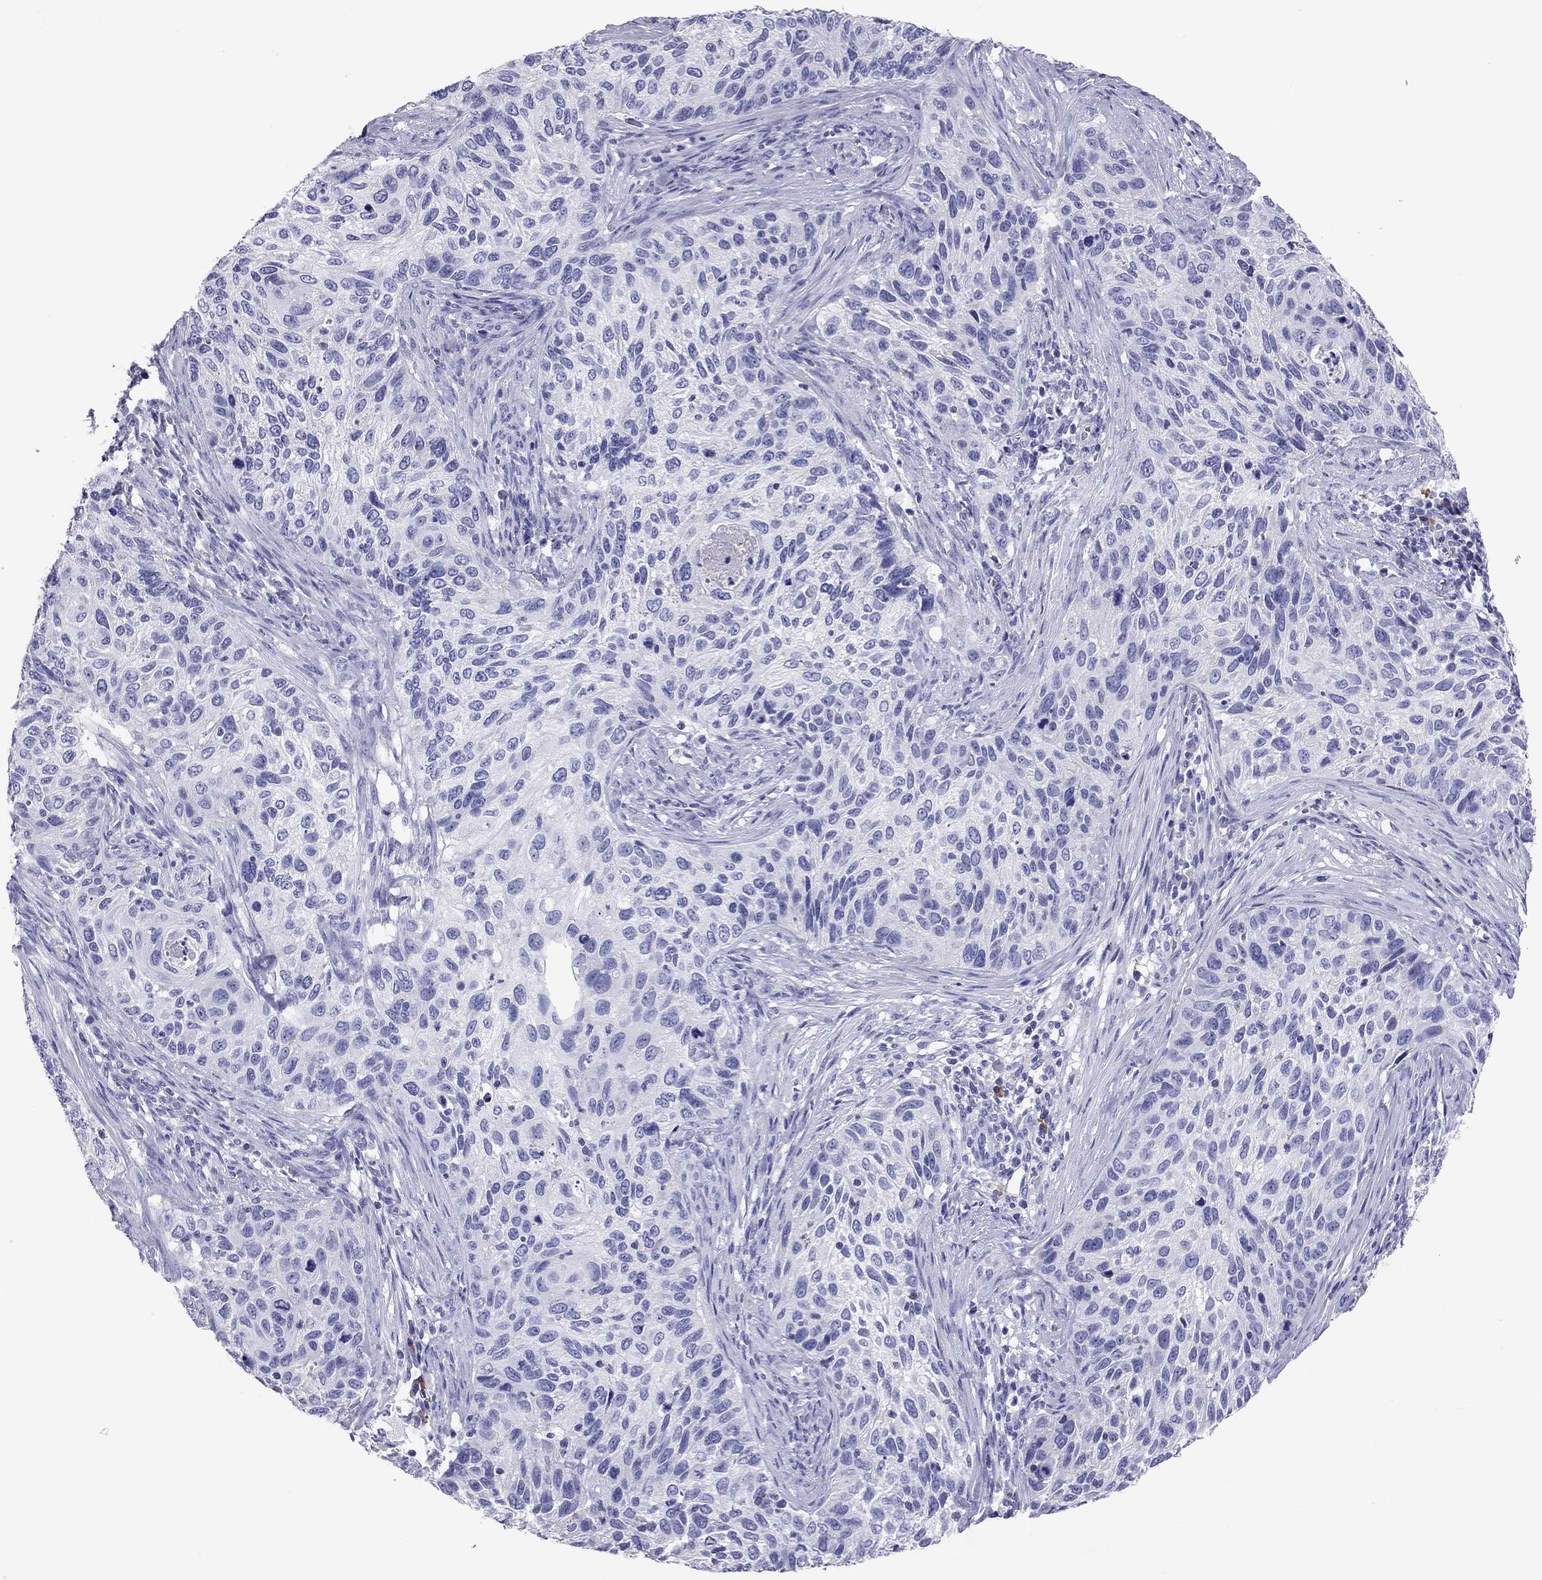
{"staining": {"intensity": "negative", "quantity": "none", "location": "none"}, "tissue": "cervical cancer", "cell_type": "Tumor cells", "image_type": "cancer", "snomed": [{"axis": "morphology", "description": "Squamous cell carcinoma, NOS"}, {"axis": "topography", "description": "Cervix"}], "caption": "This is a photomicrograph of immunohistochemistry (IHC) staining of cervical cancer (squamous cell carcinoma), which shows no expression in tumor cells.", "gene": "CALHM1", "patient": {"sex": "female", "age": 70}}